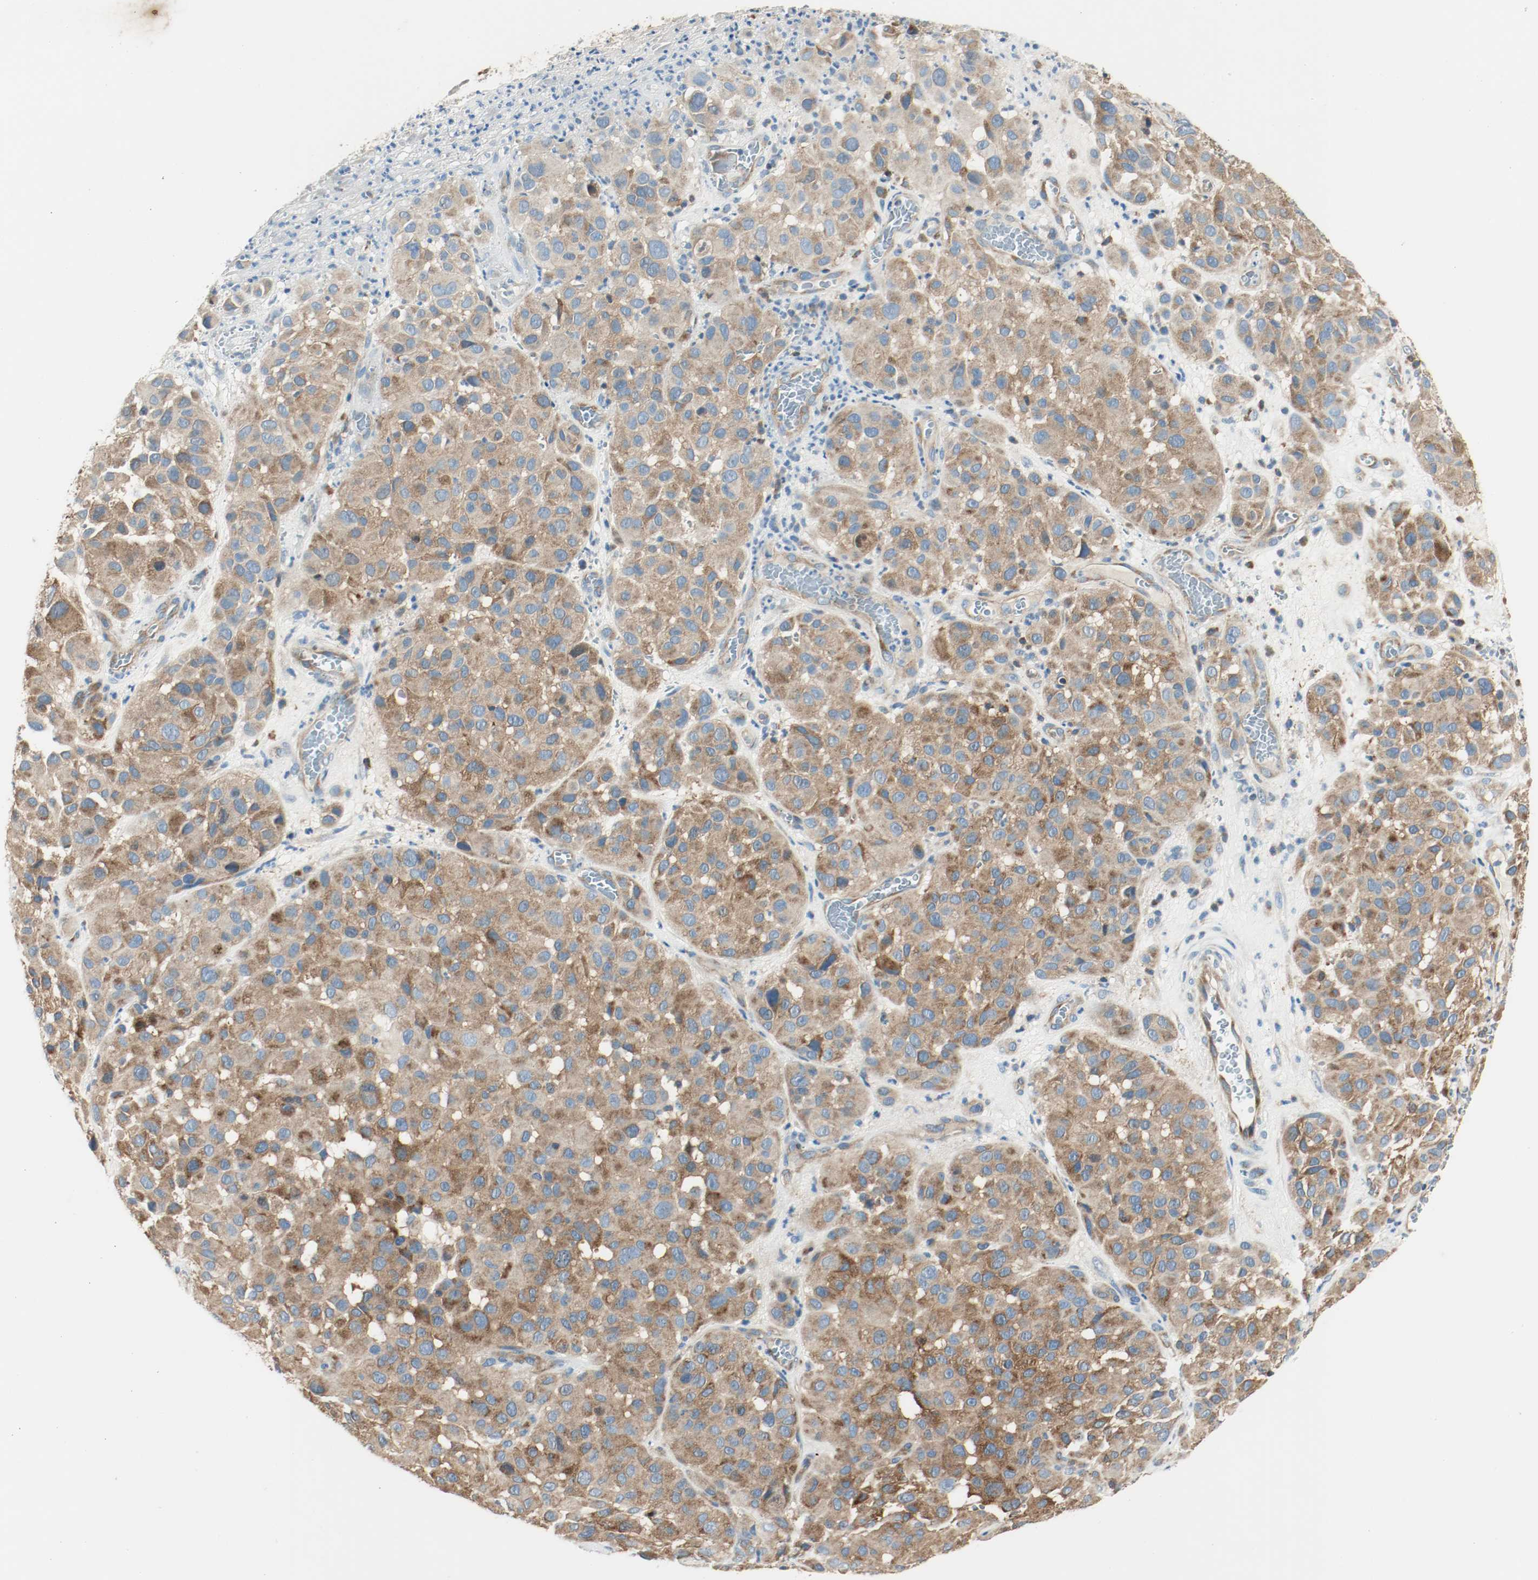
{"staining": {"intensity": "moderate", "quantity": ">75%", "location": "cytoplasmic/membranous"}, "tissue": "melanoma", "cell_type": "Tumor cells", "image_type": "cancer", "snomed": [{"axis": "morphology", "description": "Malignant melanoma, NOS"}, {"axis": "topography", "description": "Skin"}], "caption": "Immunohistochemistry photomicrograph of malignant melanoma stained for a protein (brown), which exhibits medium levels of moderate cytoplasmic/membranous positivity in approximately >75% of tumor cells.", "gene": "PLCG1", "patient": {"sex": "female", "age": 21}}